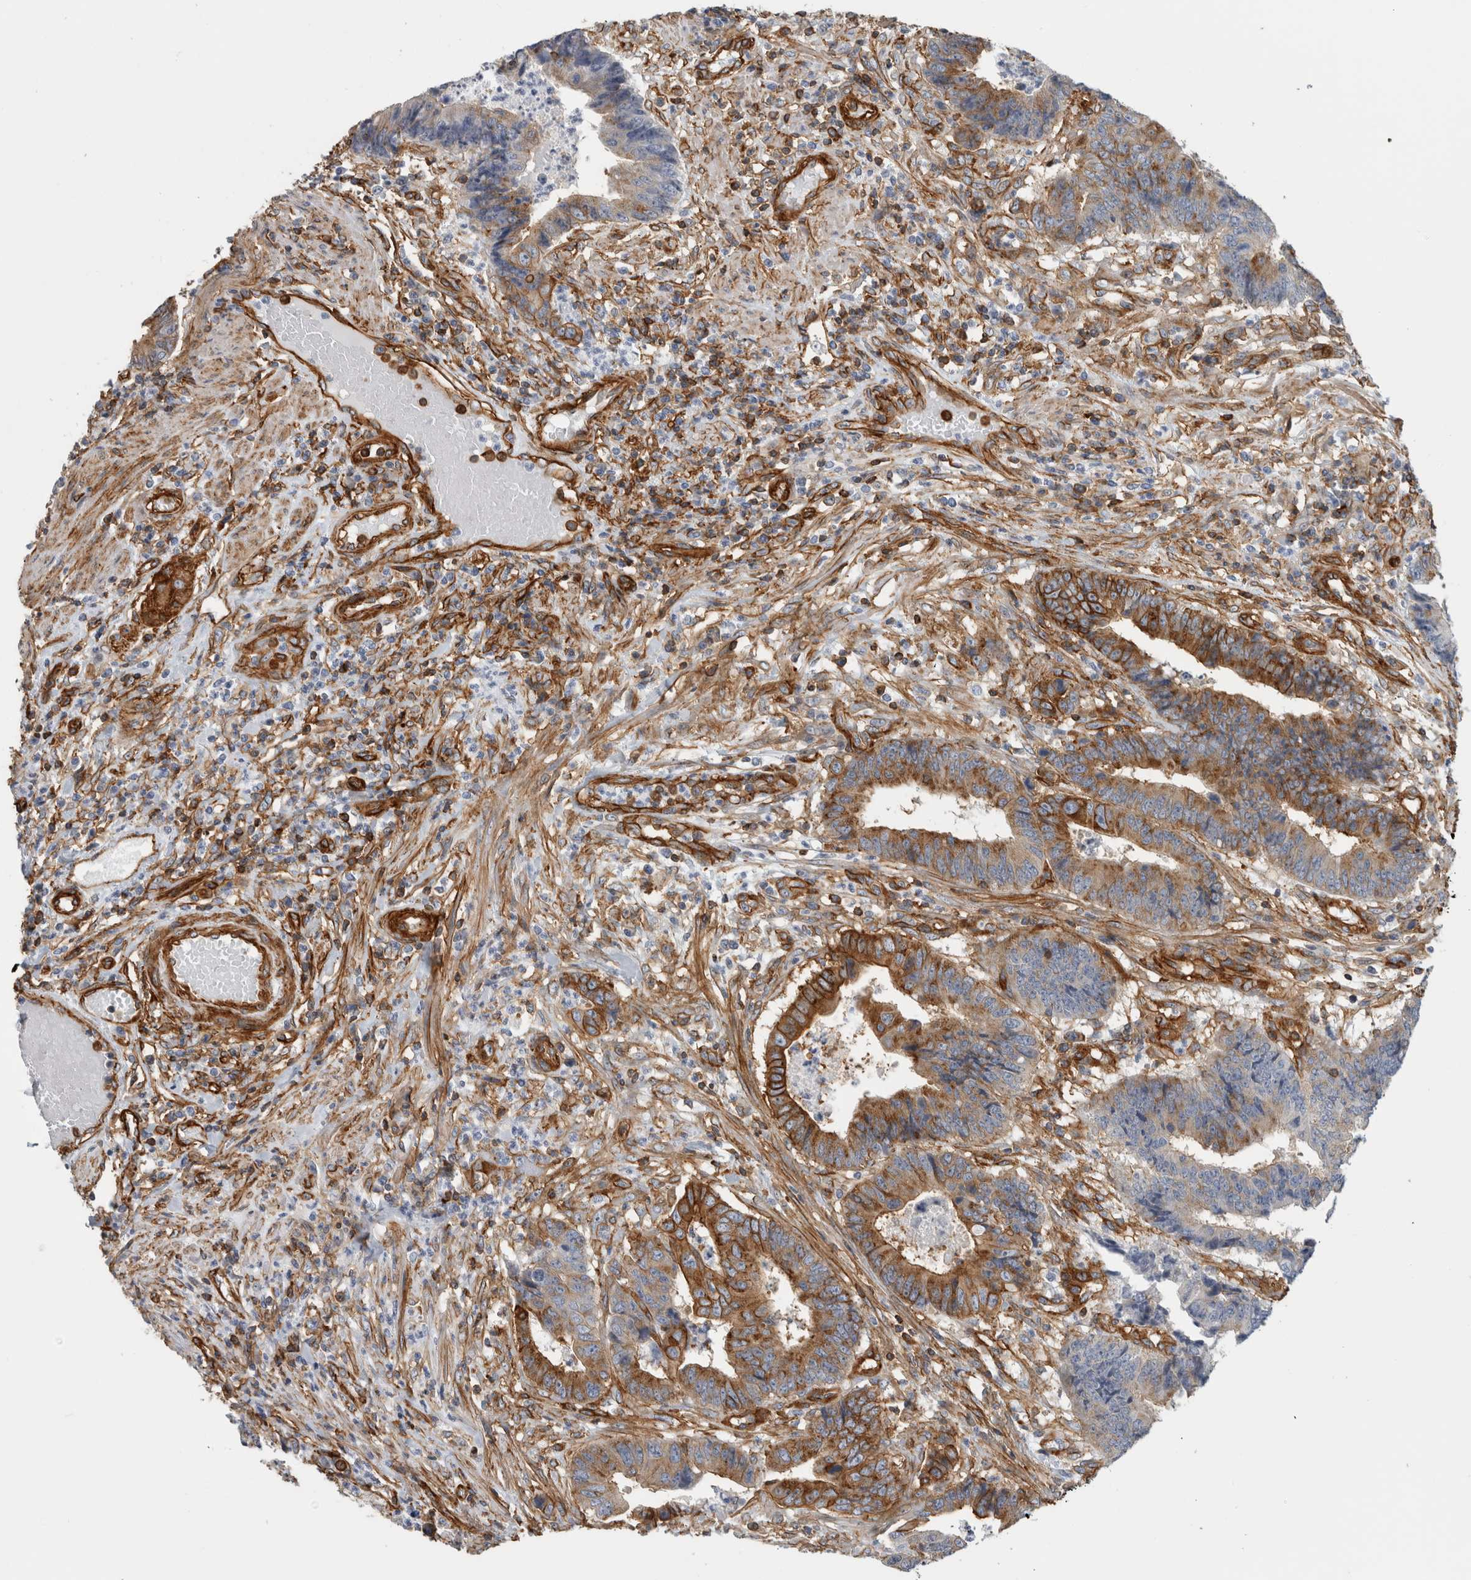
{"staining": {"intensity": "strong", "quantity": ">75%", "location": "cytoplasmic/membranous"}, "tissue": "colorectal cancer", "cell_type": "Tumor cells", "image_type": "cancer", "snomed": [{"axis": "morphology", "description": "Adenocarcinoma, NOS"}, {"axis": "topography", "description": "Rectum"}], "caption": "Adenocarcinoma (colorectal) stained for a protein (brown) demonstrates strong cytoplasmic/membranous positive positivity in about >75% of tumor cells.", "gene": "AHNAK", "patient": {"sex": "male", "age": 84}}